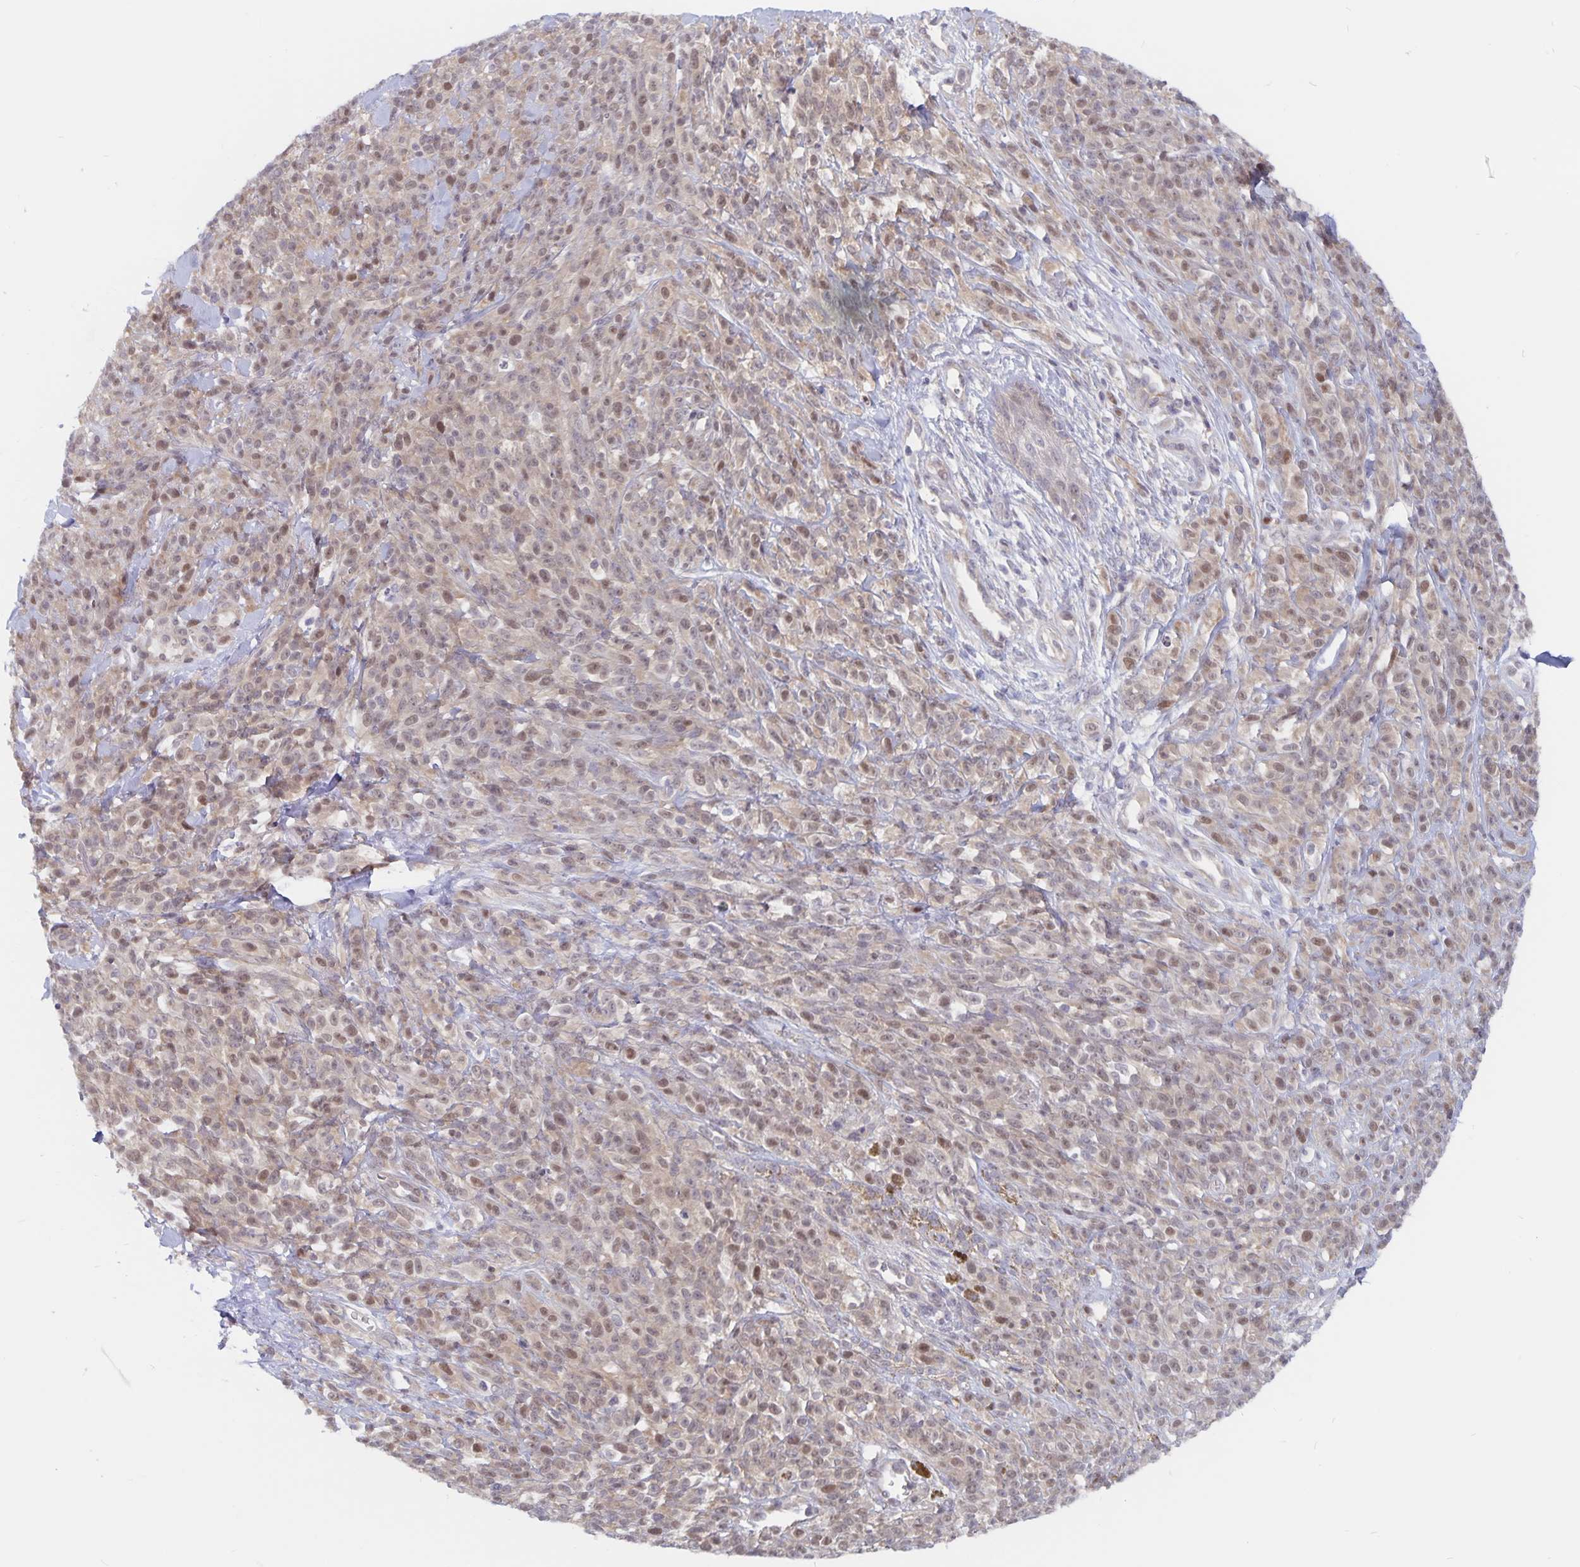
{"staining": {"intensity": "weak", "quantity": "25%-75%", "location": "nuclear"}, "tissue": "melanoma", "cell_type": "Tumor cells", "image_type": "cancer", "snomed": [{"axis": "morphology", "description": "Malignant melanoma, NOS"}, {"axis": "topography", "description": "Skin"}, {"axis": "topography", "description": "Skin of trunk"}], "caption": "Weak nuclear protein positivity is present in approximately 25%-75% of tumor cells in malignant melanoma.", "gene": "BAG6", "patient": {"sex": "male", "age": 74}}